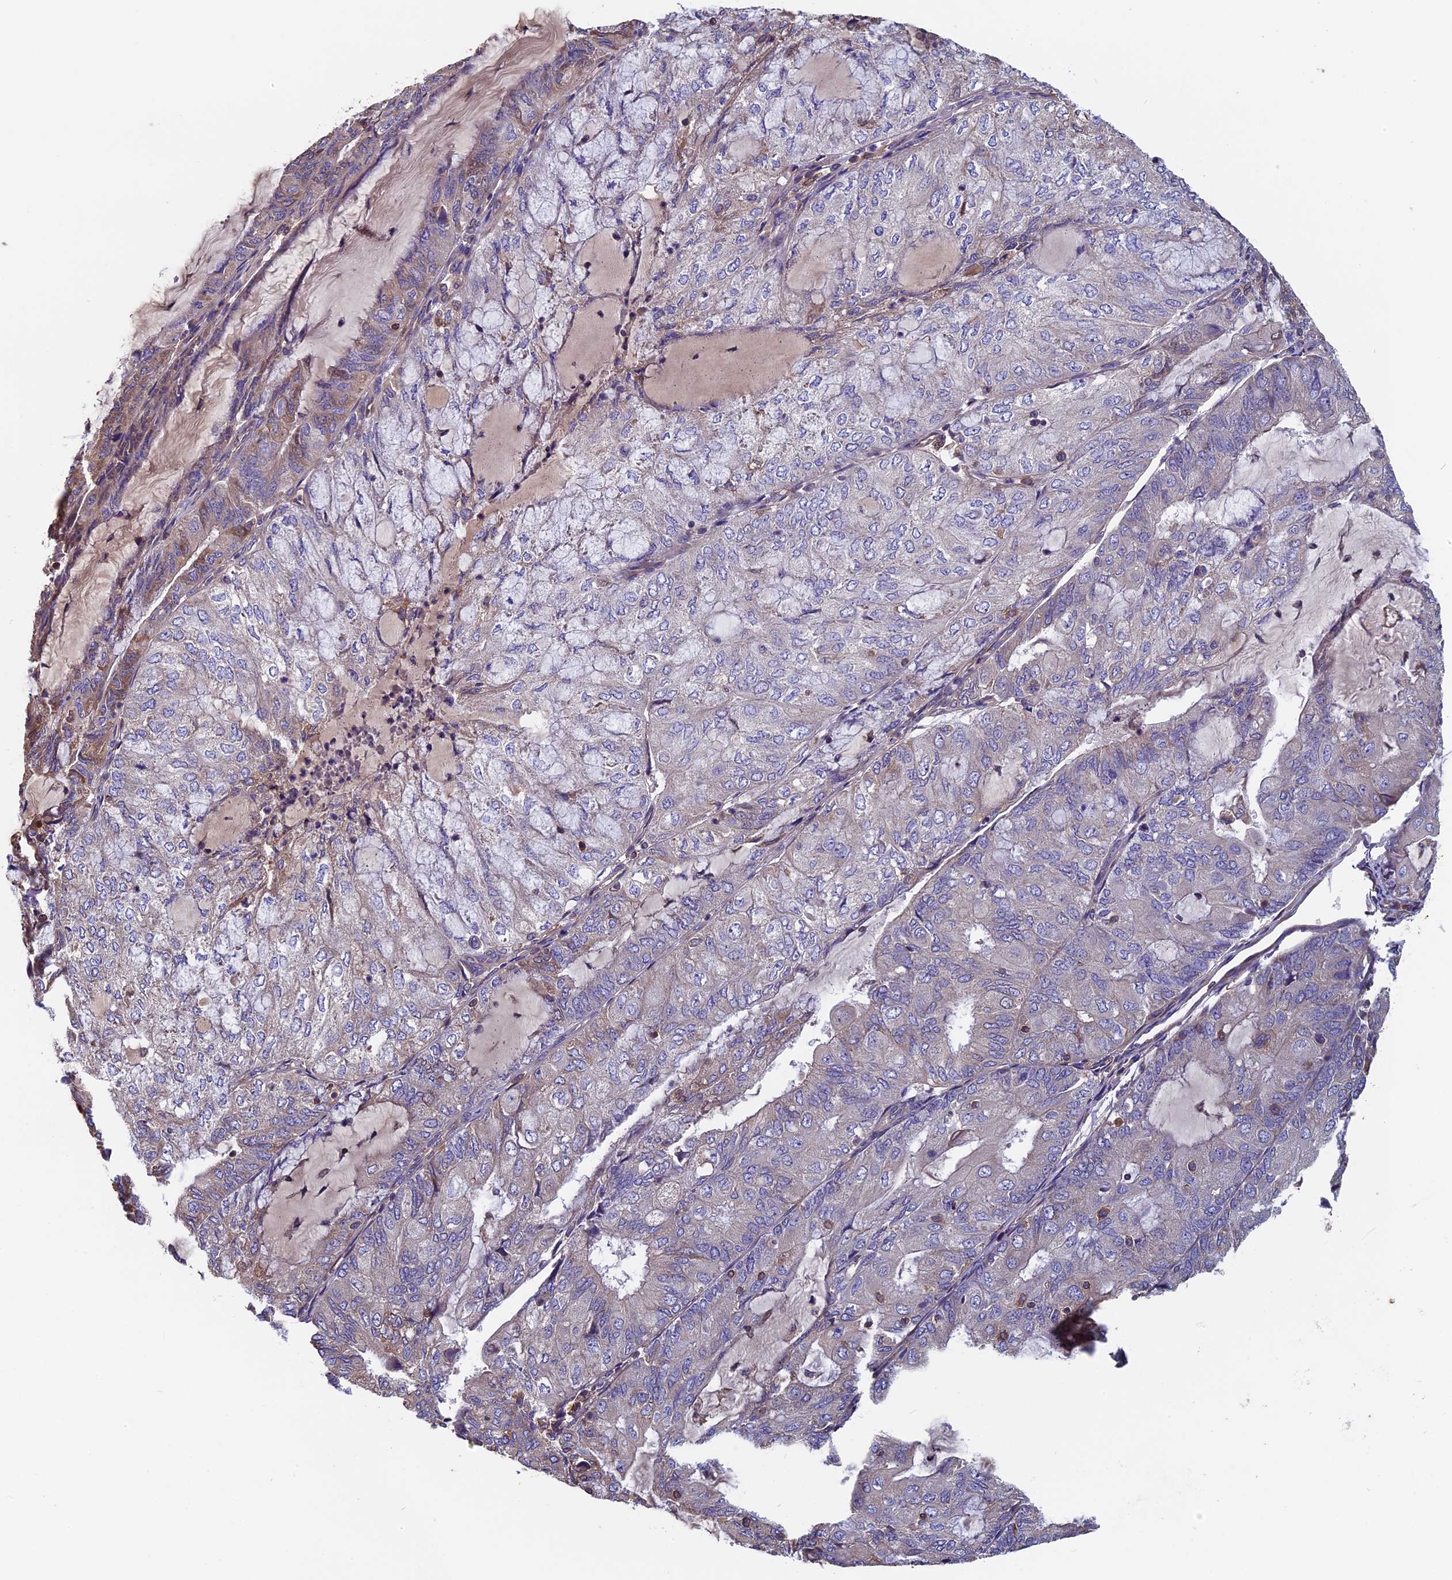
{"staining": {"intensity": "weak", "quantity": "<25%", "location": "cytoplasmic/membranous"}, "tissue": "endometrial cancer", "cell_type": "Tumor cells", "image_type": "cancer", "snomed": [{"axis": "morphology", "description": "Adenocarcinoma, NOS"}, {"axis": "topography", "description": "Endometrium"}], "caption": "There is no significant staining in tumor cells of adenocarcinoma (endometrial).", "gene": "CCDC153", "patient": {"sex": "female", "age": 81}}